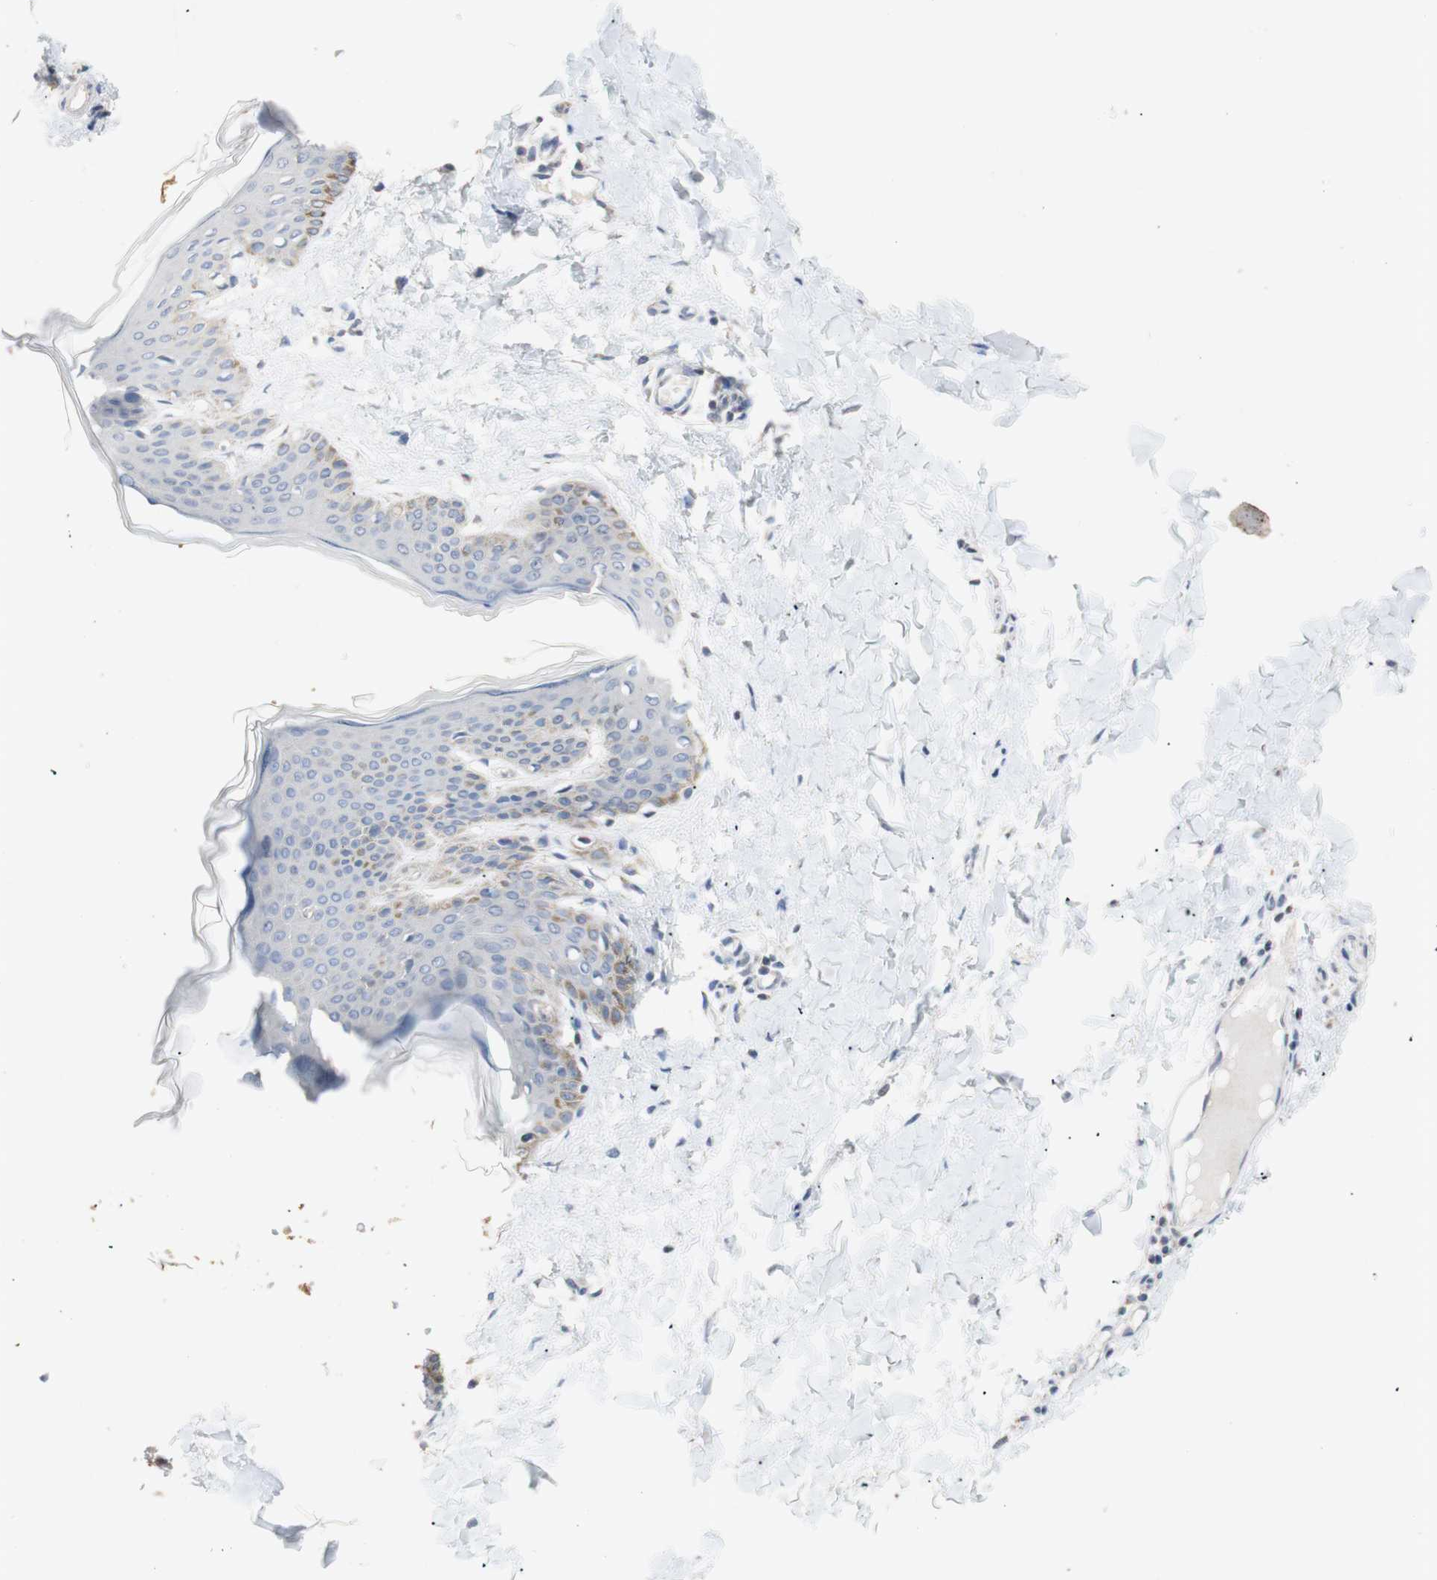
{"staining": {"intensity": "negative", "quantity": "none", "location": "none"}, "tissue": "skin", "cell_type": "Fibroblasts", "image_type": "normal", "snomed": [{"axis": "morphology", "description": "Normal tissue, NOS"}, {"axis": "topography", "description": "Skin"}], "caption": "A histopathology image of human skin is negative for staining in fibroblasts.", "gene": "PTGIS", "patient": {"sex": "female", "age": 17}}